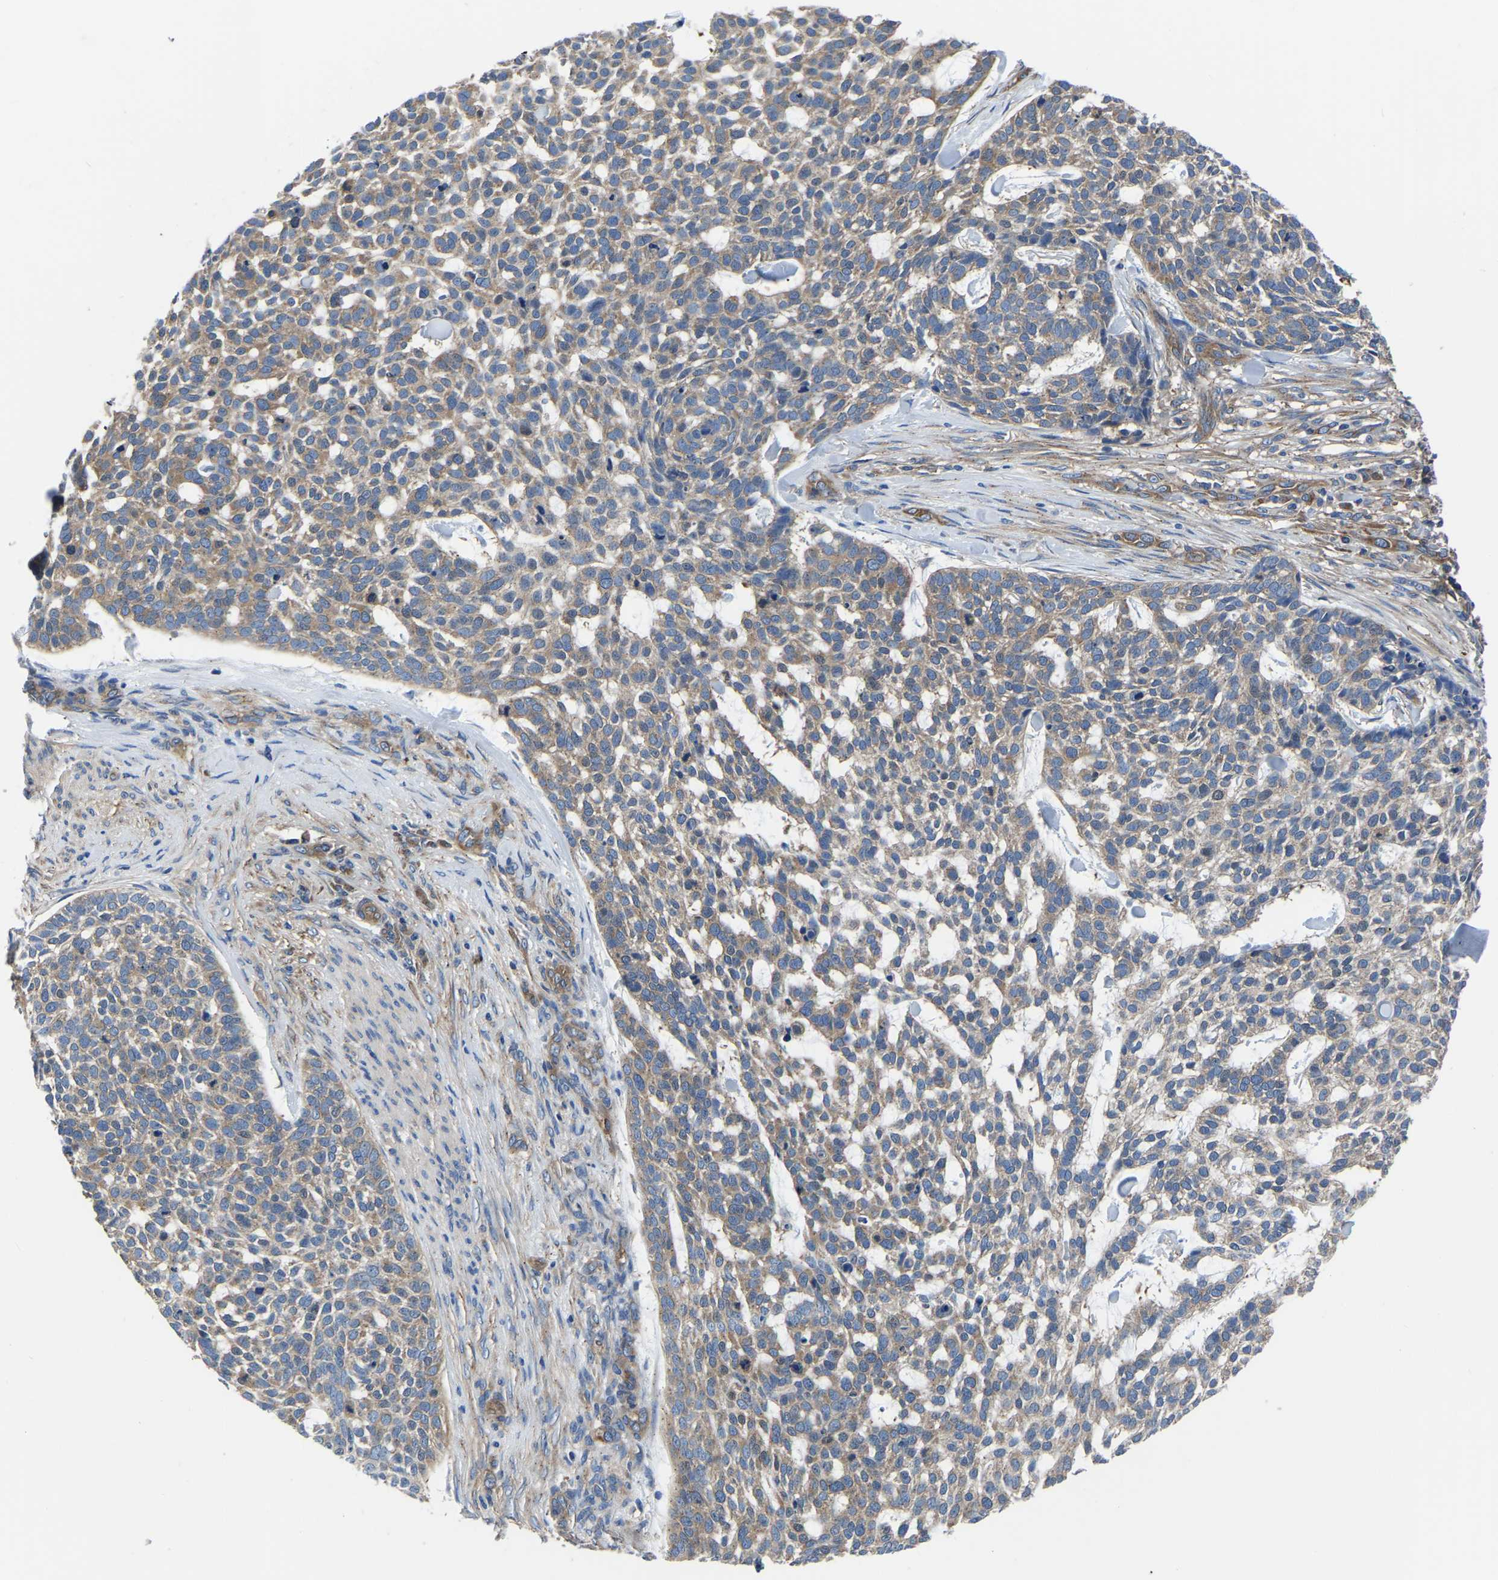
{"staining": {"intensity": "weak", "quantity": ">75%", "location": "cytoplasmic/membranous"}, "tissue": "skin cancer", "cell_type": "Tumor cells", "image_type": "cancer", "snomed": [{"axis": "morphology", "description": "Basal cell carcinoma"}, {"axis": "topography", "description": "Skin"}], "caption": "Brown immunohistochemical staining in human basal cell carcinoma (skin) demonstrates weak cytoplasmic/membranous positivity in approximately >75% of tumor cells. (DAB = brown stain, brightfield microscopy at high magnification).", "gene": "TFG", "patient": {"sex": "female", "age": 64}}